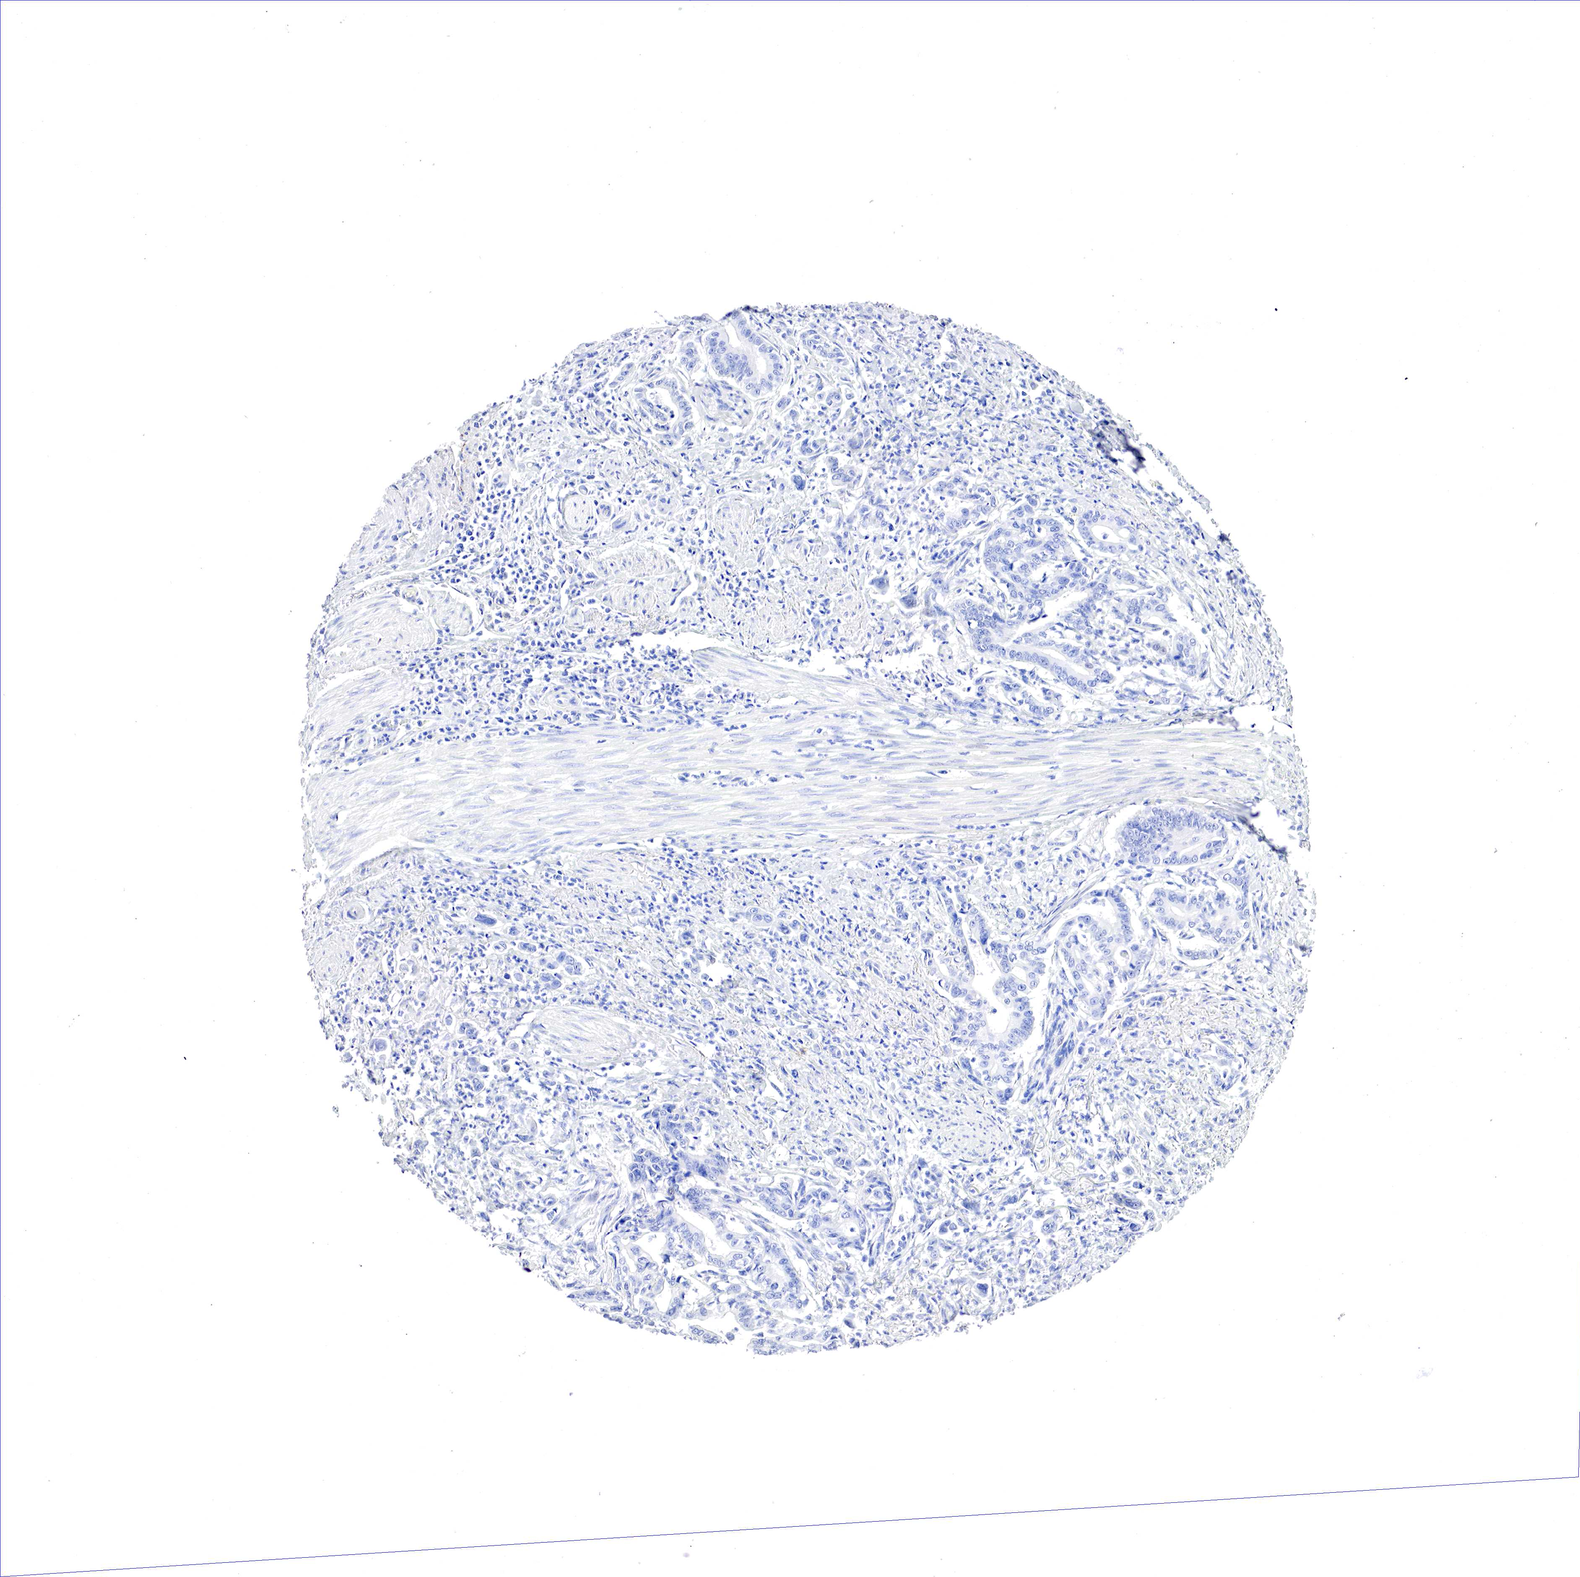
{"staining": {"intensity": "negative", "quantity": "none", "location": "none"}, "tissue": "stomach cancer", "cell_type": "Tumor cells", "image_type": "cancer", "snomed": [{"axis": "morphology", "description": "Adenocarcinoma, NOS"}, {"axis": "topography", "description": "Stomach"}], "caption": "IHC micrograph of human adenocarcinoma (stomach) stained for a protein (brown), which exhibits no positivity in tumor cells.", "gene": "OTC", "patient": {"sex": "female", "age": 76}}